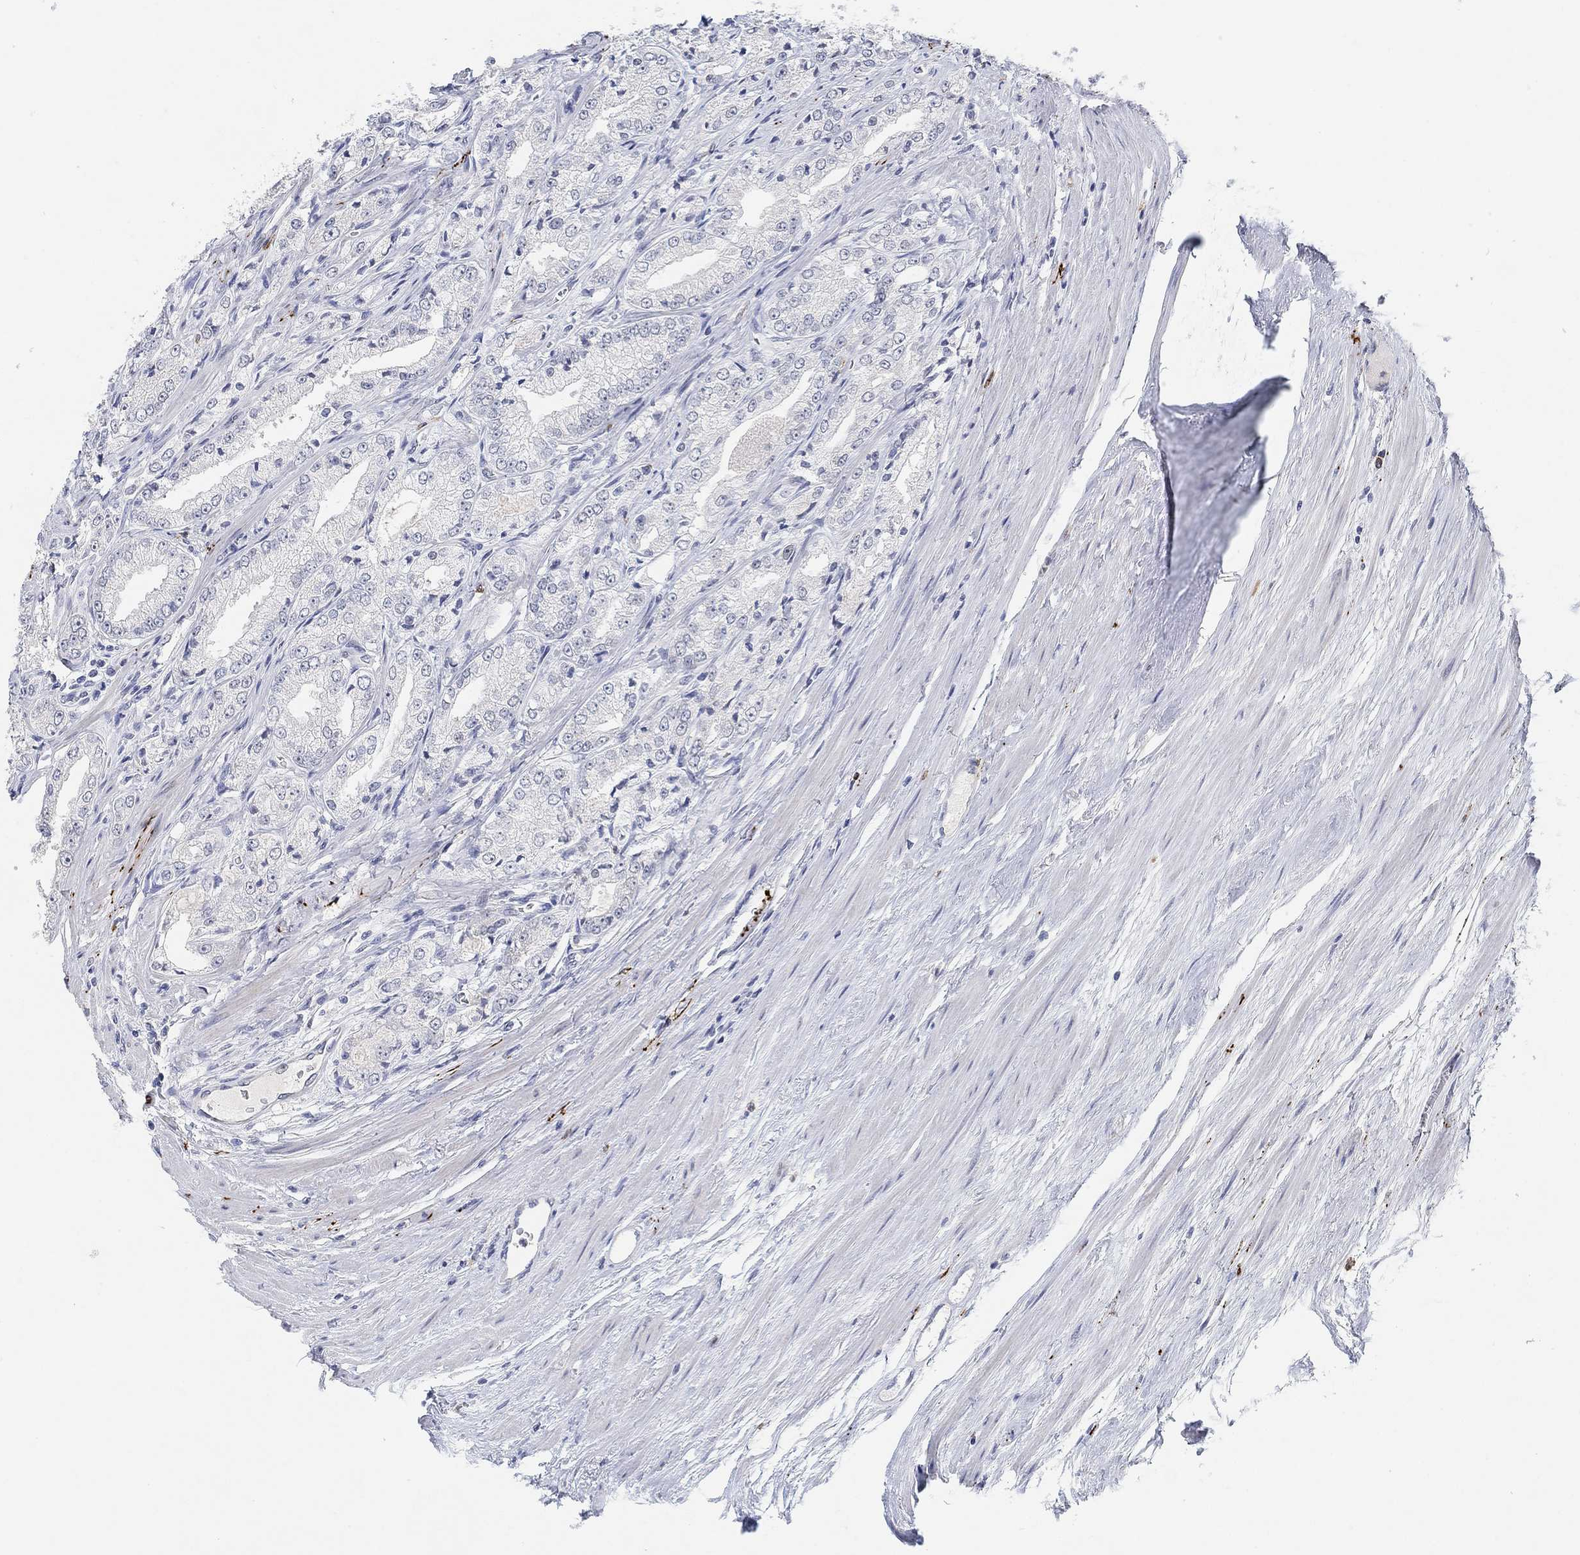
{"staining": {"intensity": "negative", "quantity": "none", "location": "none"}, "tissue": "prostate cancer", "cell_type": "Tumor cells", "image_type": "cancer", "snomed": [{"axis": "morphology", "description": "Adenocarcinoma, NOS"}, {"axis": "morphology", "description": "Adenocarcinoma, High grade"}, {"axis": "topography", "description": "Prostate"}], "caption": "Immunohistochemistry photomicrograph of human prostate cancer stained for a protein (brown), which shows no staining in tumor cells. Nuclei are stained in blue.", "gene": "VAT1L", "patient": {"sex": "male", "age": 70}}